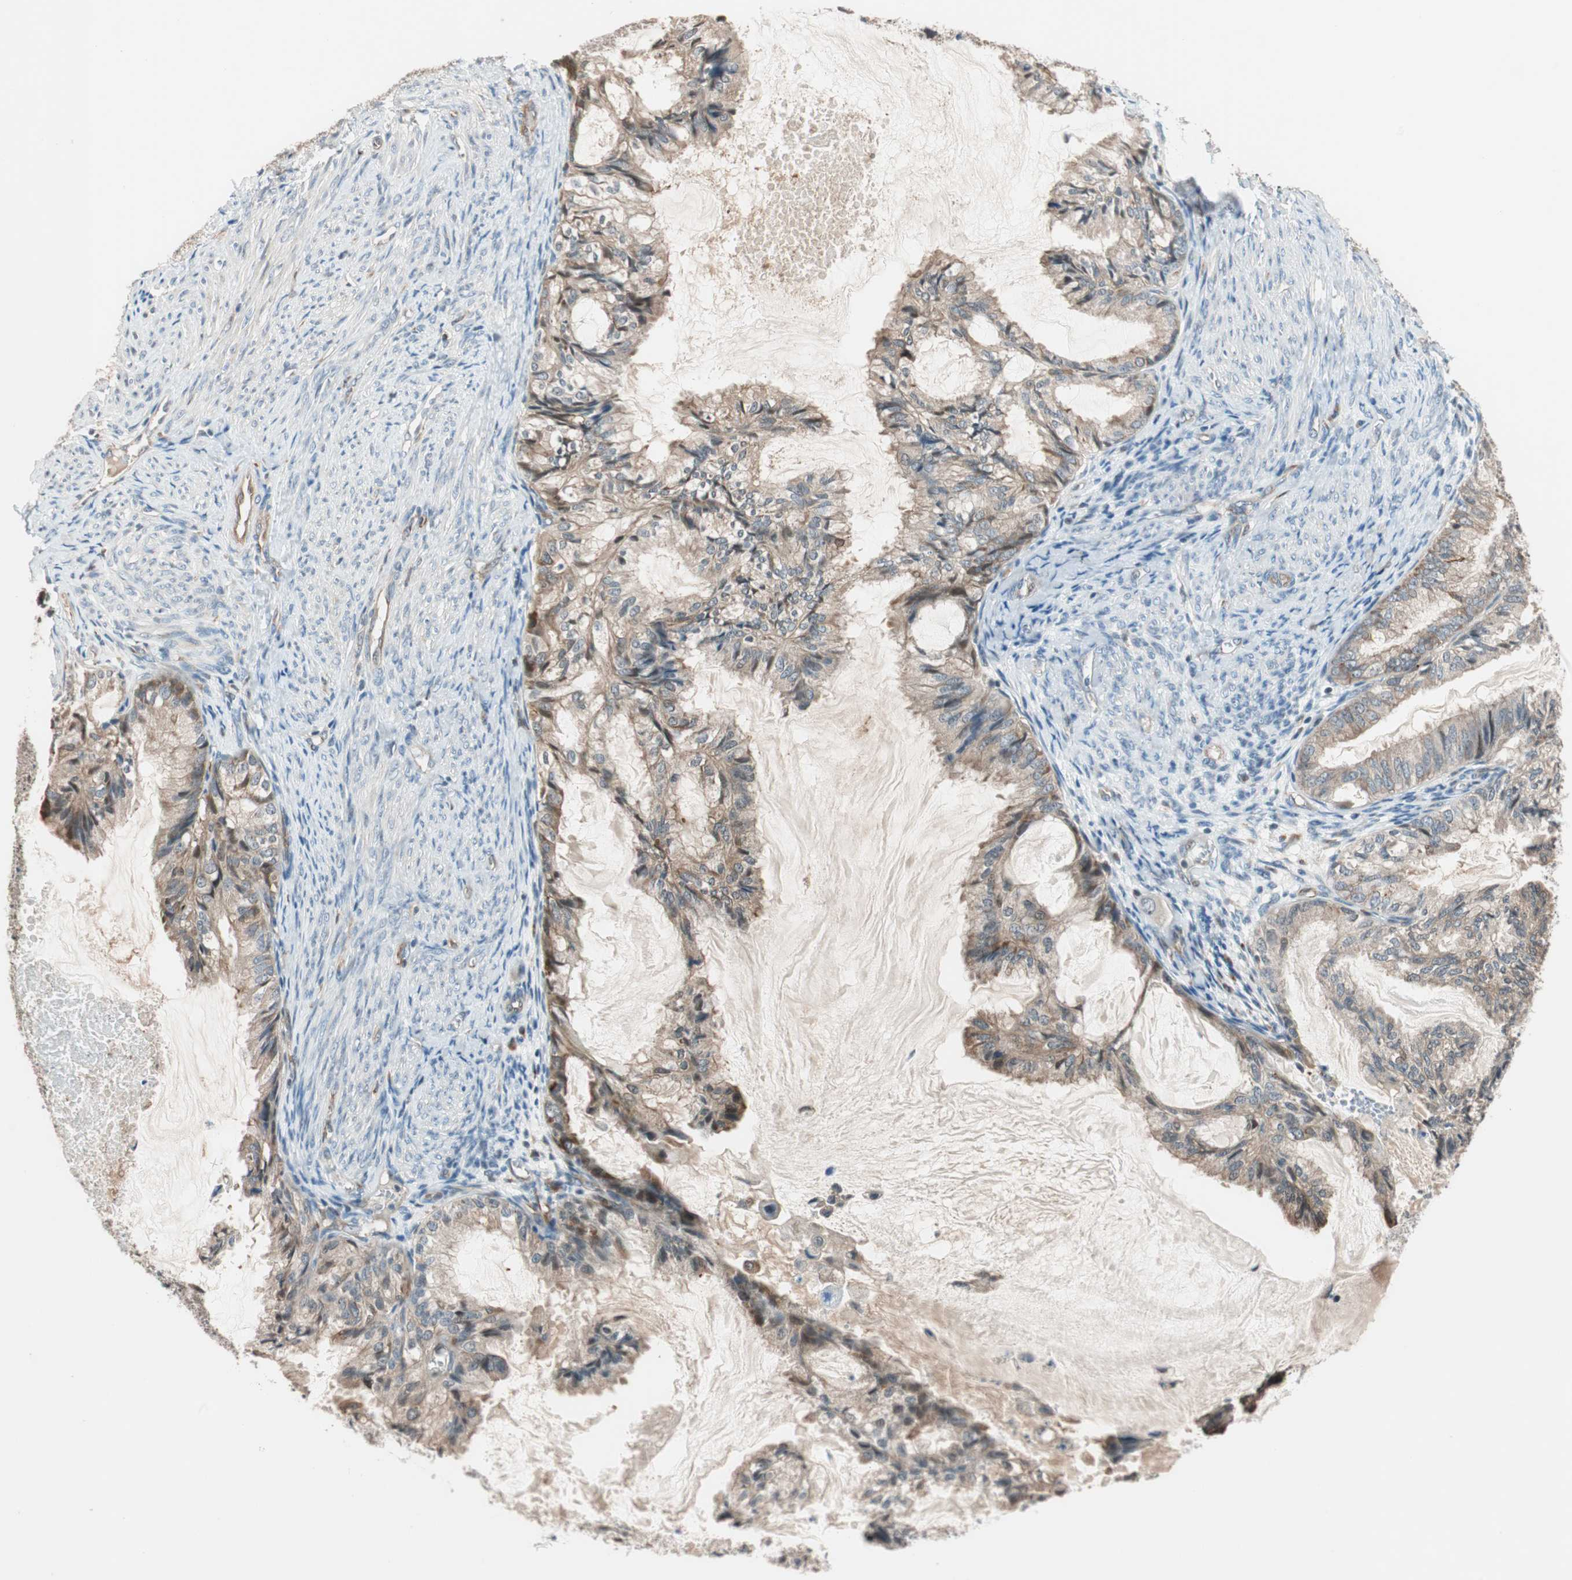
{"staining": {"intensity": "weak", "quantity": "25%-75%", "location": "cytoplasmic/membranous"}, "tissue": "cervical cancer", "cell_type": "Tumor cells", "image_type": "cancer", "snomed": [{"axis": "morphology", "description": "Normal tissue, NOS"}, {"axis": "morphology", "description": "Adenocarcinoma, NOS"}, {"axis": "topography", "description": "Cervix"}, {"axis": "topography", "description": "Endometrium"}], "caption": "Human cervical cancer (adenocarcinoma) stained with a brown dye shows weak cytoplasmic/membranous positive positivity in approximately 25%-75% of tumor cells.", "gene": "PIK3R3", "patient": {"sex": "female", "age": 86}}